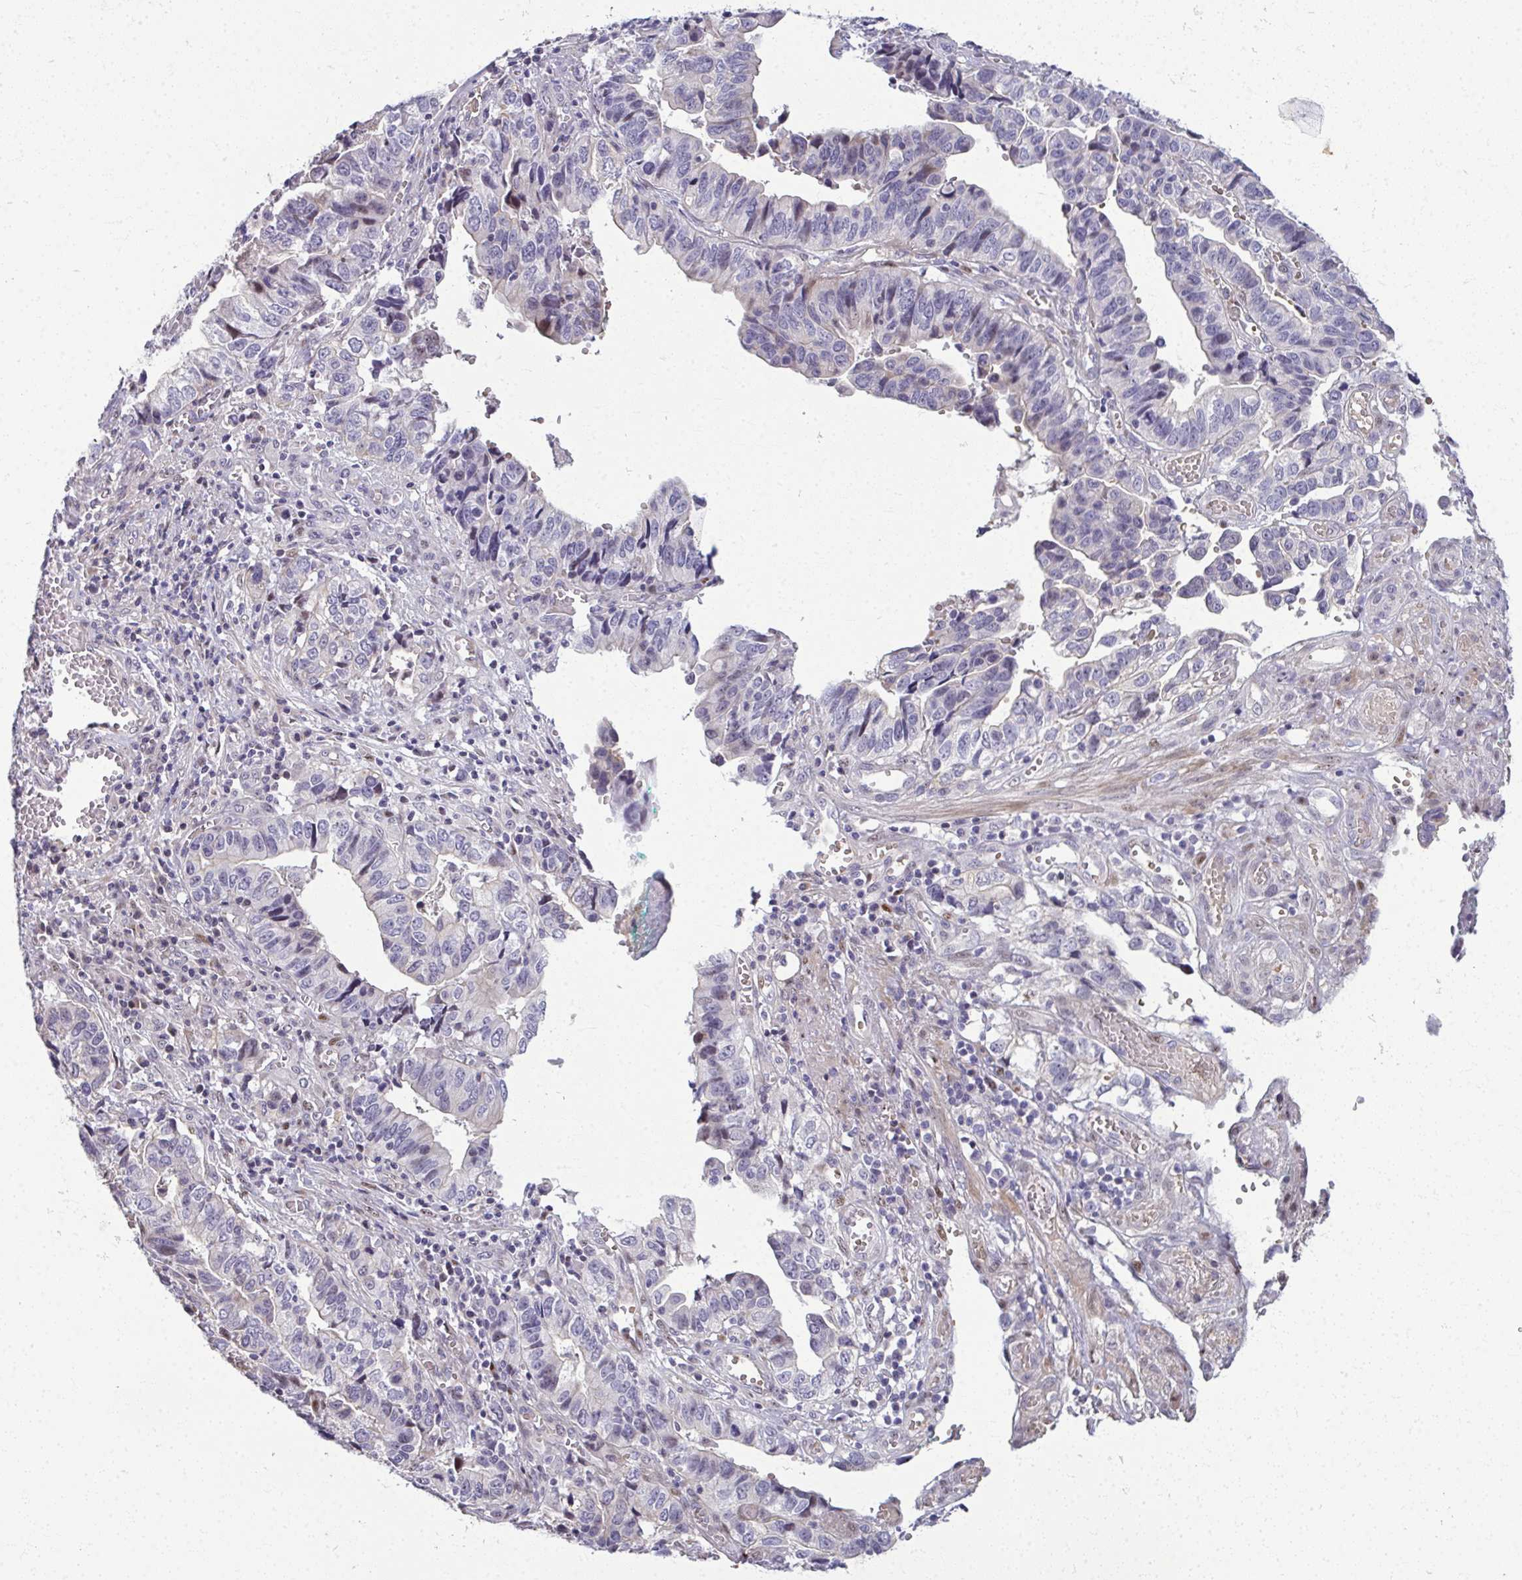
{"staining": {"intensity": "negative", "quantity": "none", "location": "none"}, "tissue": "stomach cancer", "cell_type": "Tumor cells", "image_type": "cancer", "snomed": [{"axis": "morphology", "description": "Adenocarcinoma, NOS"}, {"axis": "topography", "description": "Stomach, upper"}], "caption": "Stomach cancer was stained to show a protein in brown. There is no significant staining in tumor cells.", "gene": "ODF1", "patient": {"sex": "female", "age": 67}}